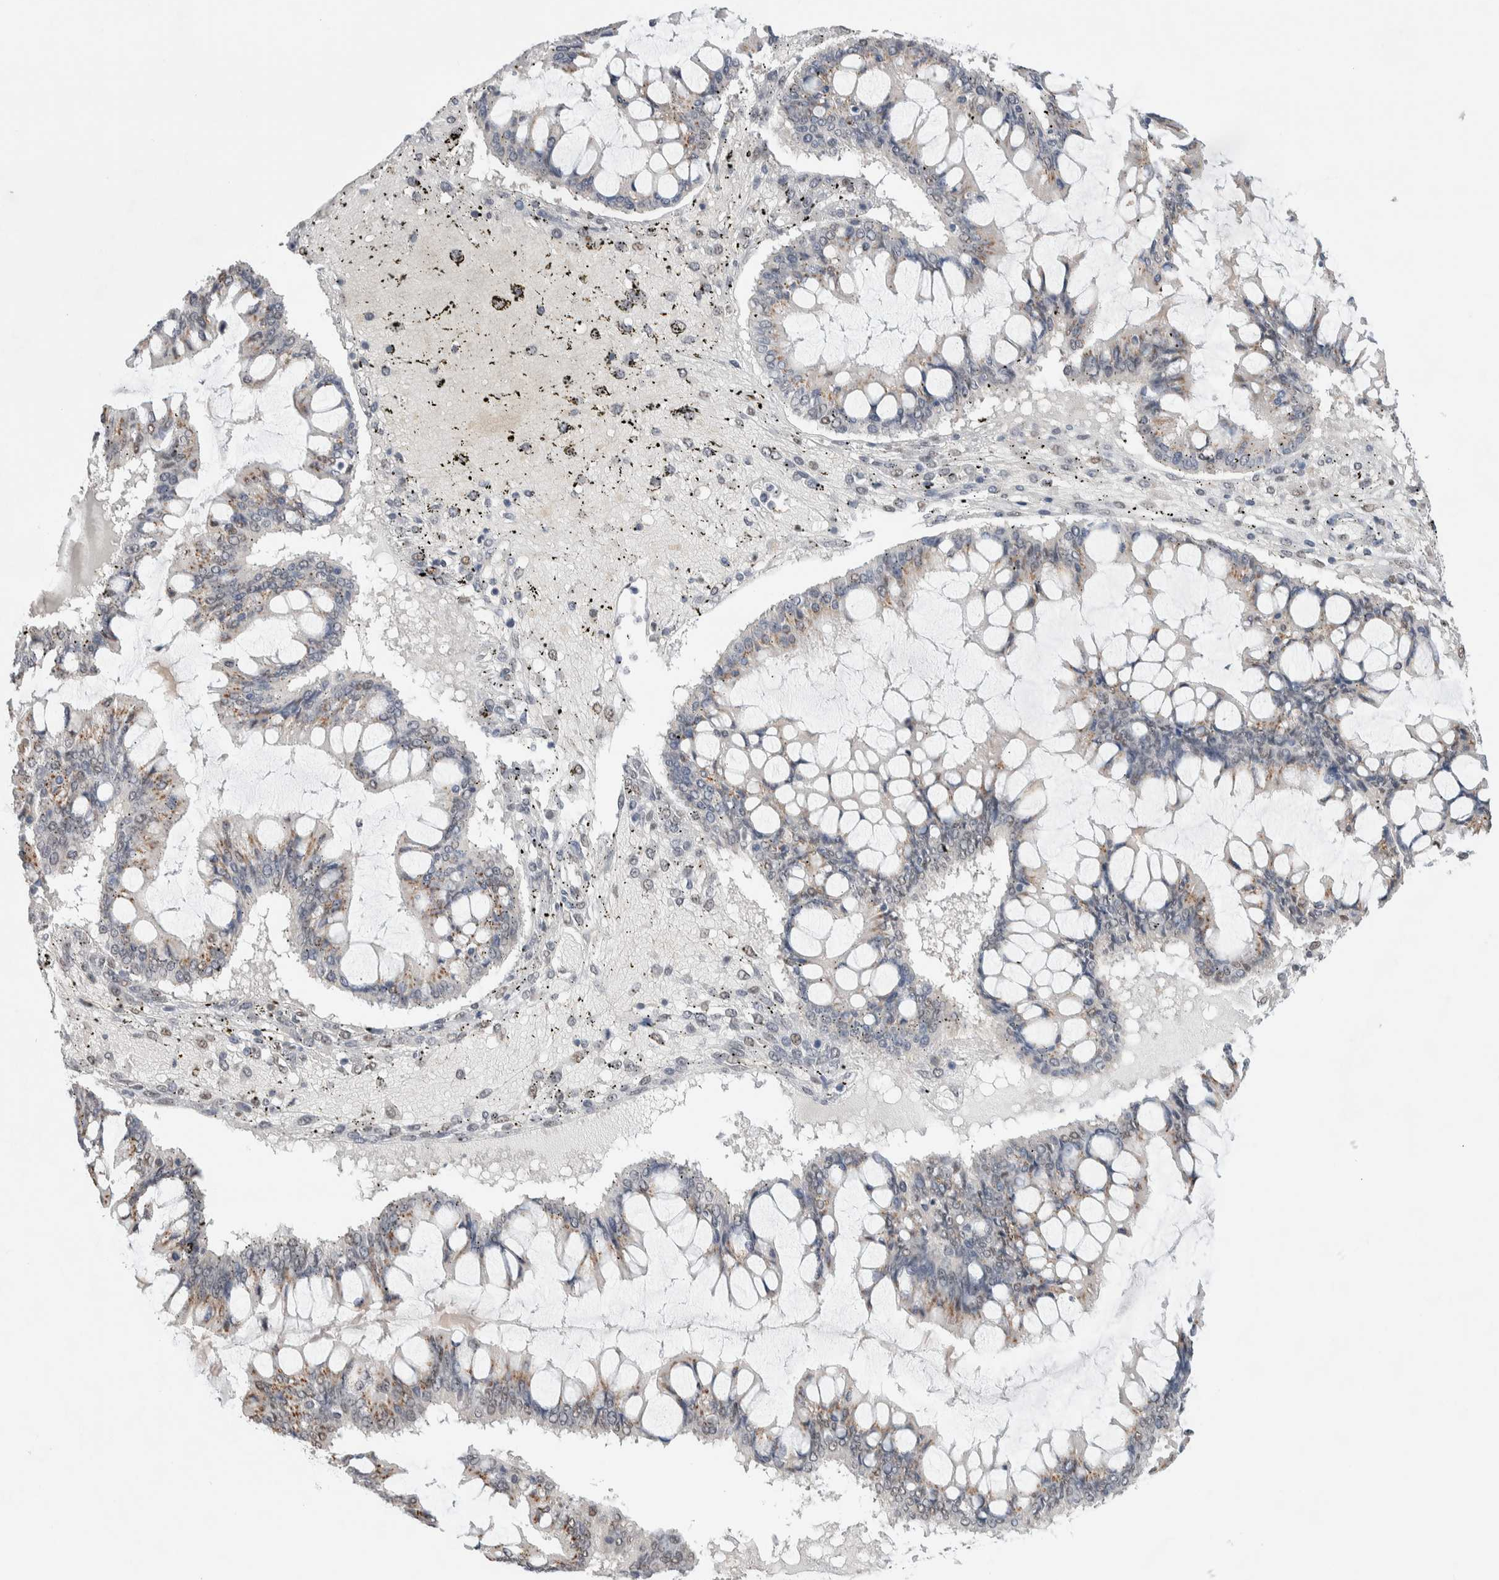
{"staining": {"intensity": "weak", "quantity": "25%-75%", "location": "cytoplasmic/membranous"}, "tissue": "ovarian cancer", "cell_type": "Tumor cells", "image_type": "cancer", "snomed": [{"axis": "morphology", "description": "Cystadenocarcinoma, mucinous, NOS"}, {"axis": "topography", "description": "Ovary"}], "caption": "Mucinous cystadenocarcinoma (ovarian) was stained to show a protein in brown. There is low levels of weak cytoplasmic/membranous positivity in approximately 25%-75% of tumor cells.", "gene": "PRMT1", "patient": {"sex": "female", "age": 73}}